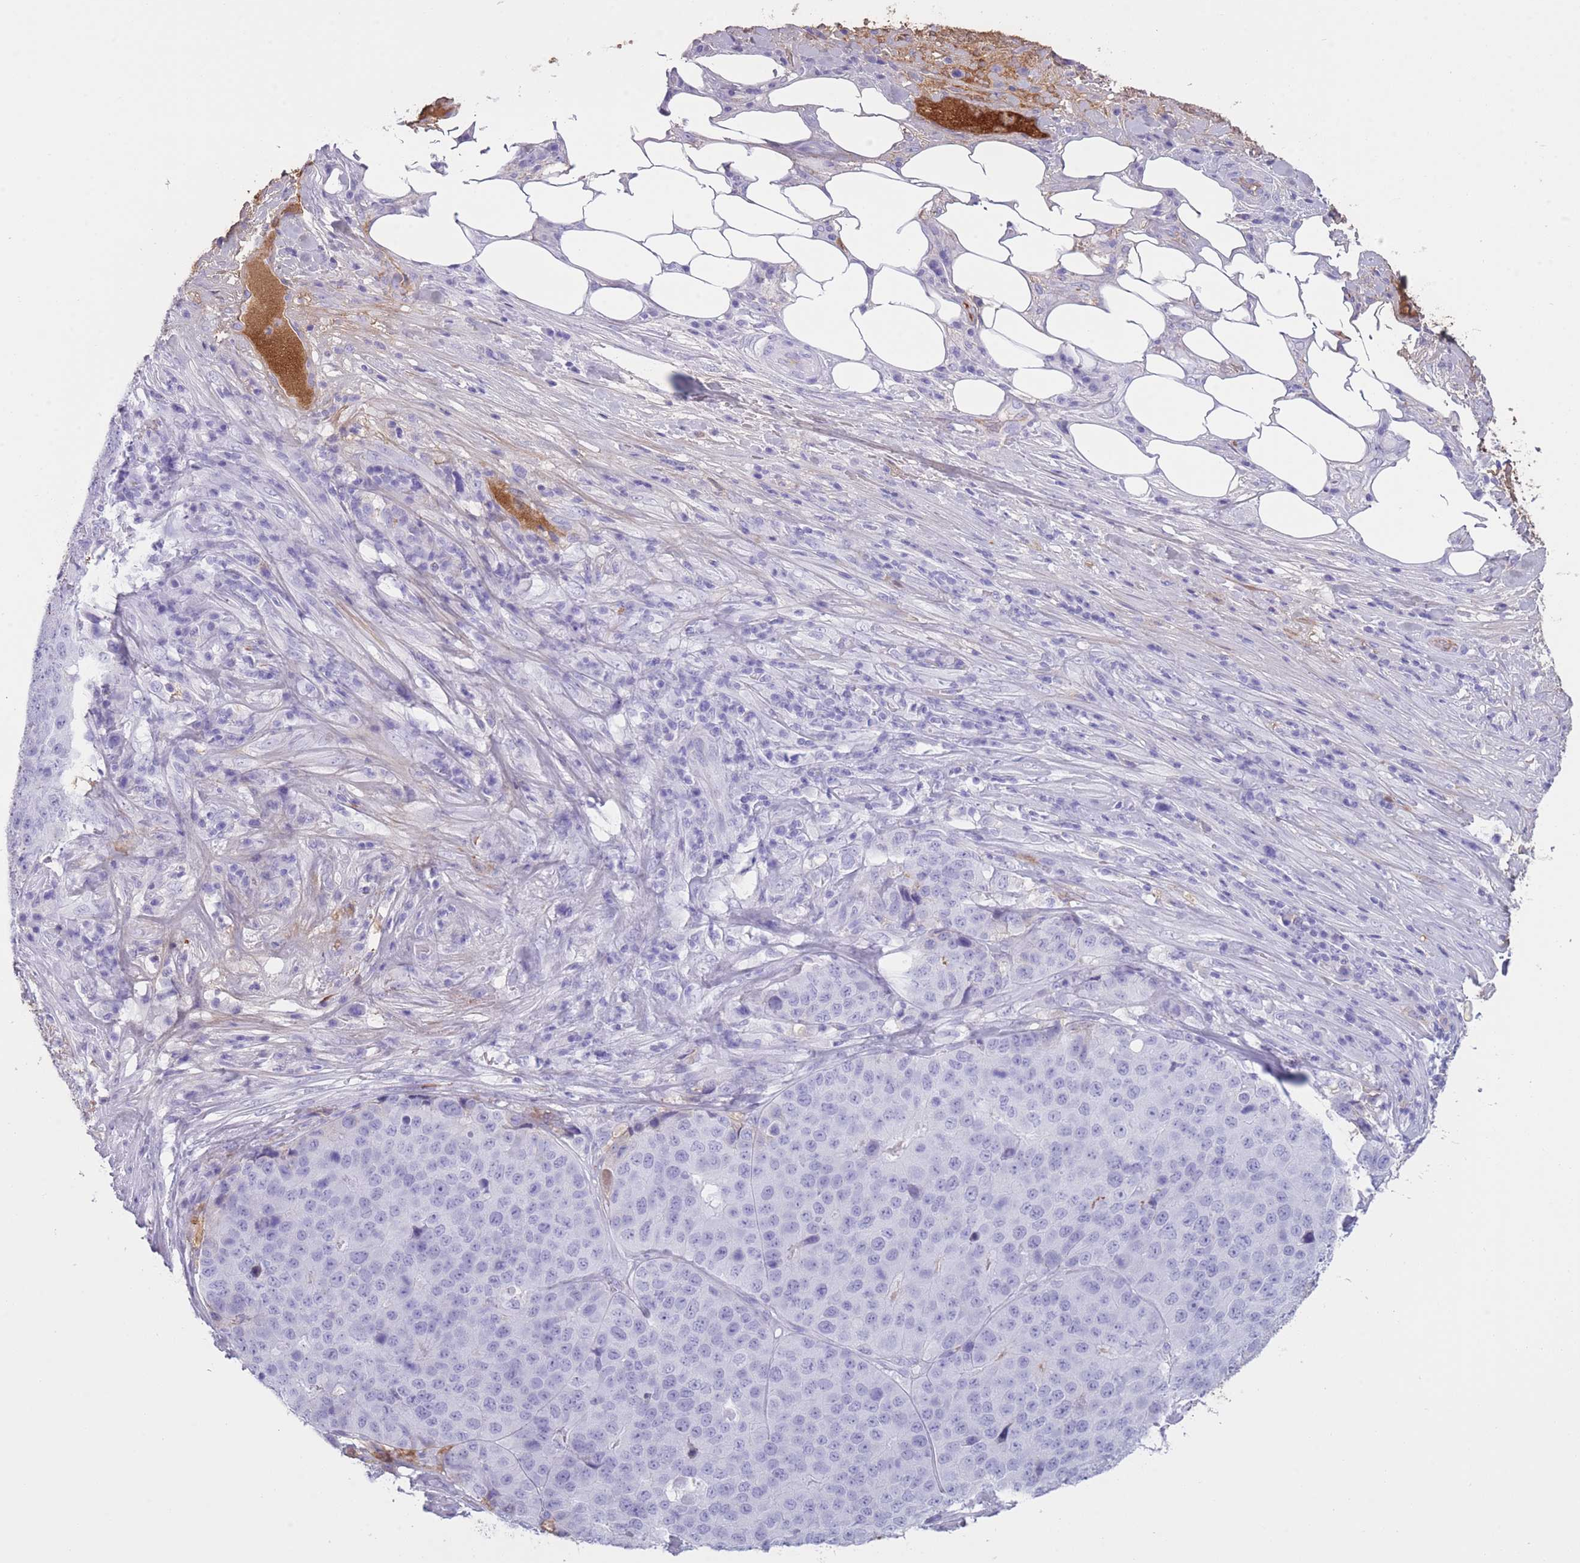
{"staining": {"intensity": "negative", "quantity": "none", "location": "none"}, "tissue": "stomach cancer", "cell_type": "Tumor cells", "image_type": "cancer", "snomed": [{"axis": "morphology", "description": "Adenocarcinoma, NOS"}, {"axis": "topography", "description": "Stomach"}], "caption": "There is no significant staining in tumor cells of adenocarcinoma (stomach).", "gene": "AP3S2", "patient": {"sex": "male", "age": 71}}